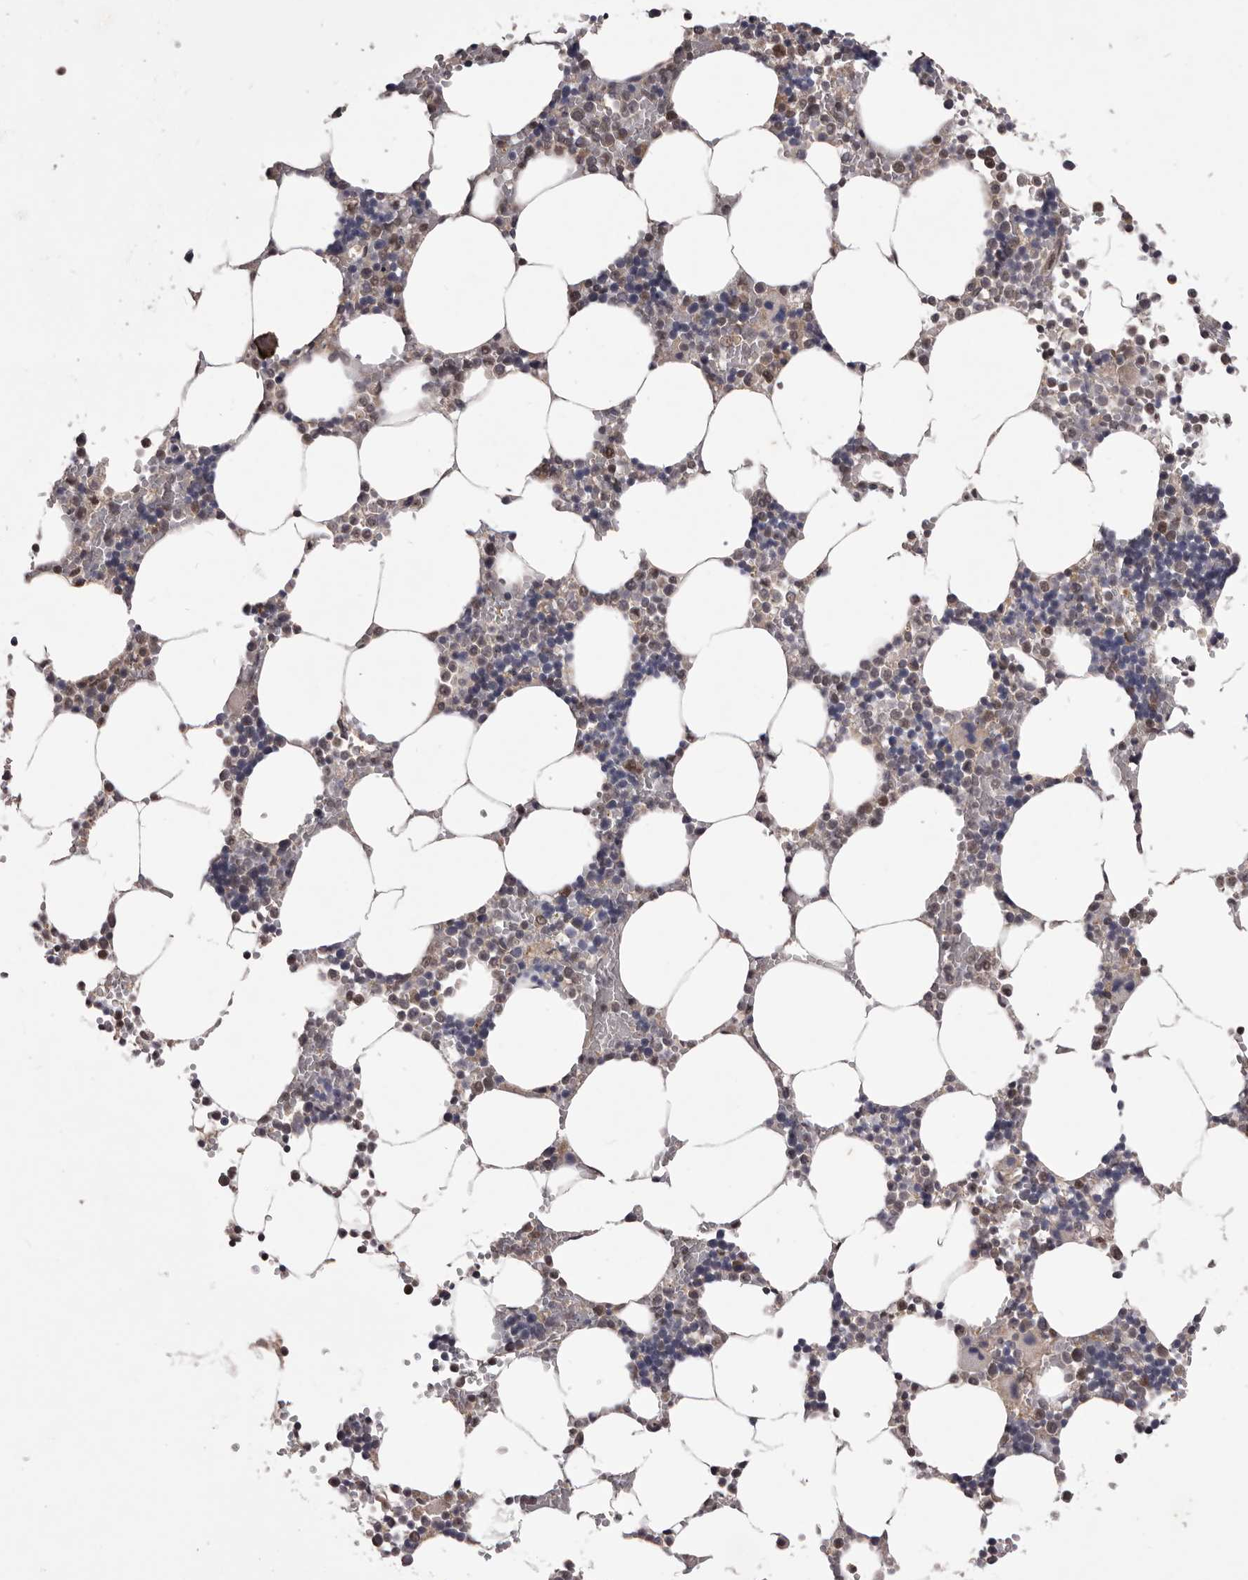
{"staining": {"intensity": "moderate", "quantity": "<25%", "location": "cytoplasmic/membranous"}, "tissue": "bone marrow", "cell_type": "Hematopoietic cells", "image_type": "normal", "snomed": [{"axis": "morphology", "description": "Normal tissue, NOS"}, {"axis": "topography", "description": "Bone marrow"}], "caption": "Immunohistochemistry (IHC) image of normal bone marrow: bone marrow stained using immunohistochemistry (IHC) reveals low levels of moderate protein expression localized specifically in the cytoplasmic/membranous of hematopoietic cells, appearing as a cytoplasmic/membranous brown color.", "gene": "CELF3", "patient": {"sex": "male", "age": 70}}